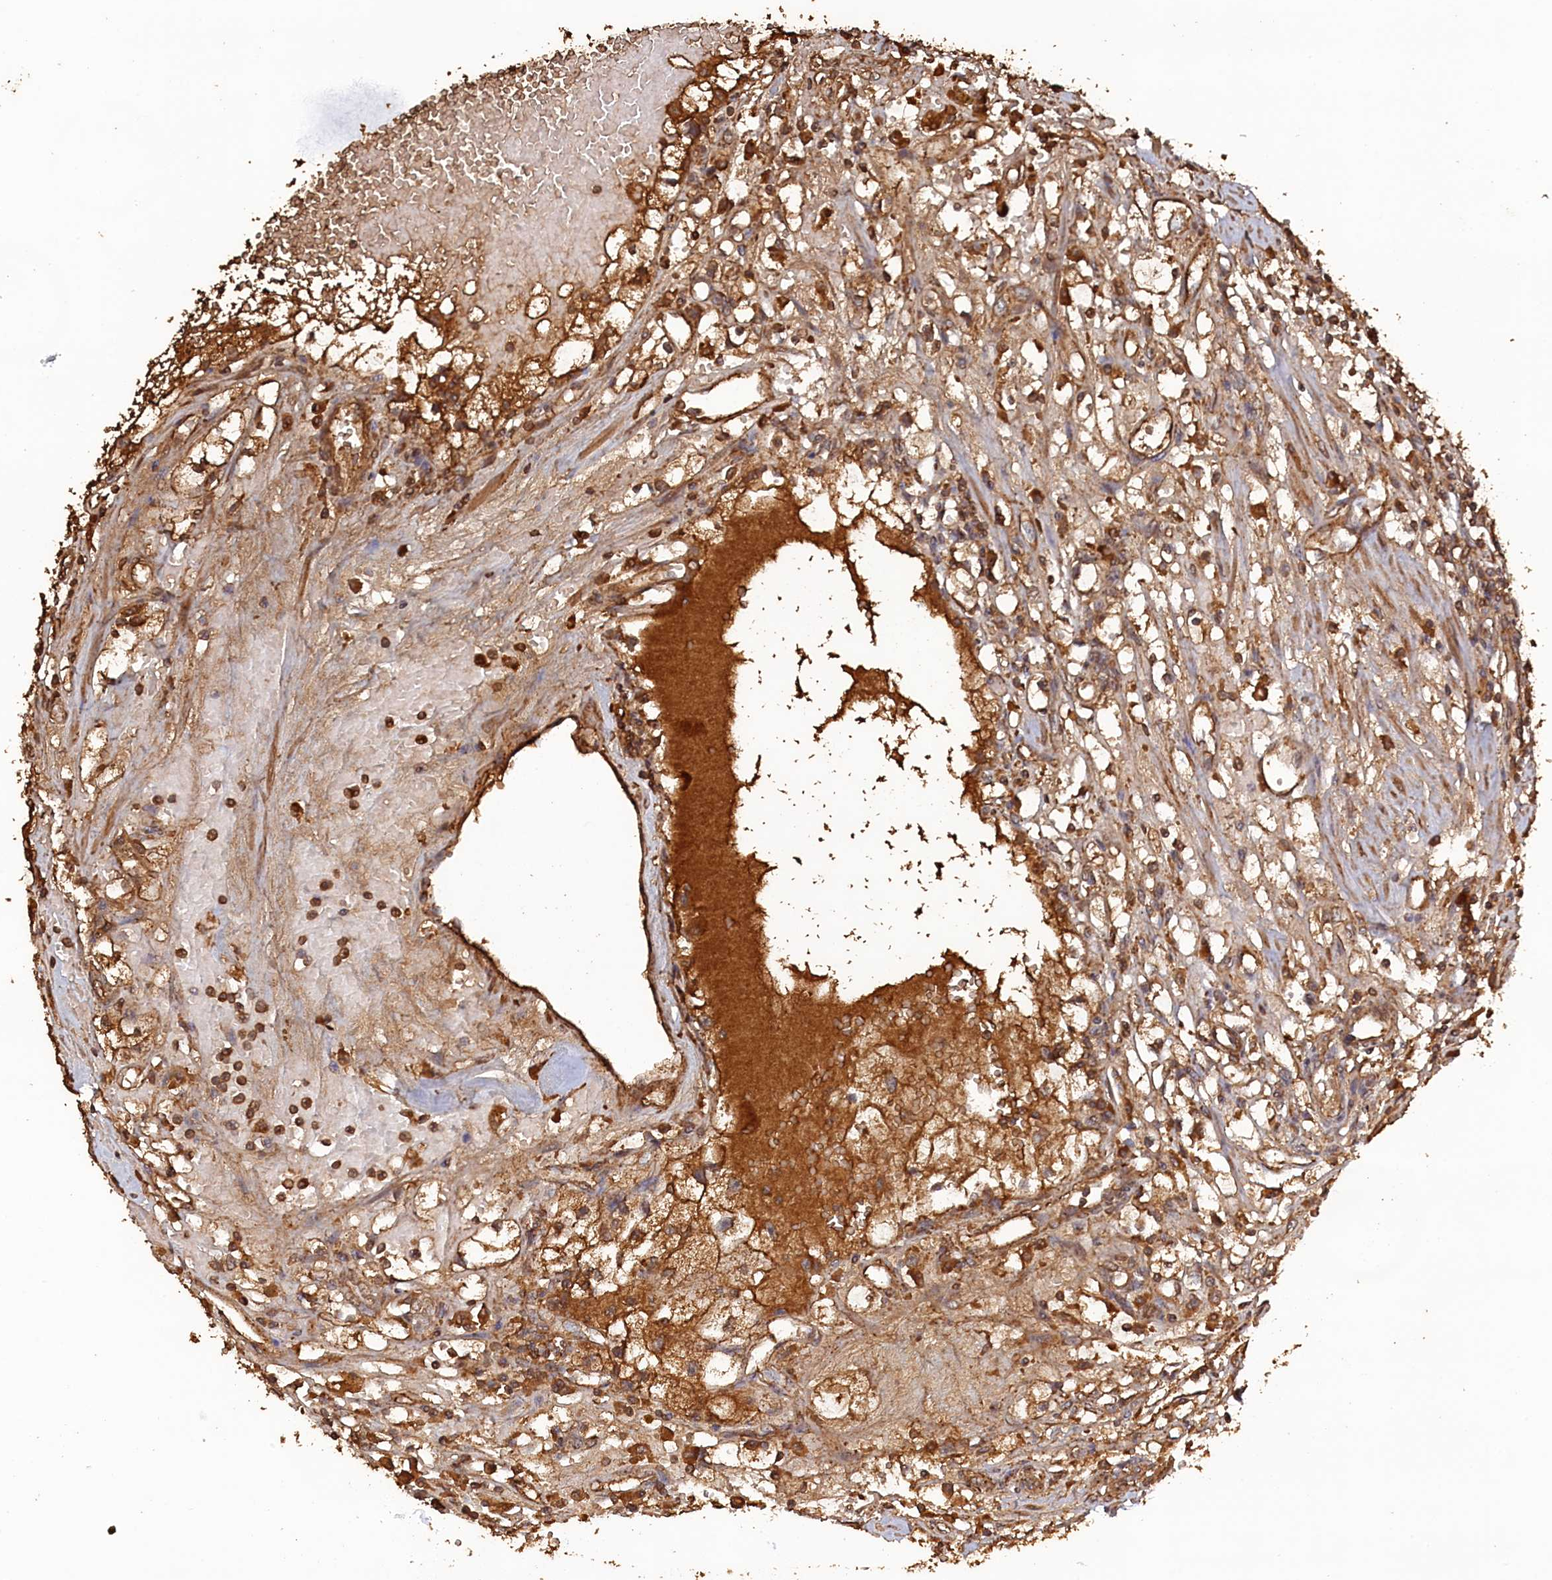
{"staining": {"intensity": "strong", "quantity": ">75%", "location": "cytoplasmic/membranous"}, "tissue": "renal cancer", "cell_type": "Tumor cells", "image_type": "cancer", "snomed": [{"axis": "morphology", "description": "Adenocarcinoma, NOS"}, {"axis": "topography", "description": "Kidney"}], "caption": "Immunohistochemical staining of human renal adenocarcinoma shows strong cytoplasmic/membranous protein expression in approximately >75% of tumor cells.", "gene": "SNX33", "patient": {"sex": "male", "age": 56}}